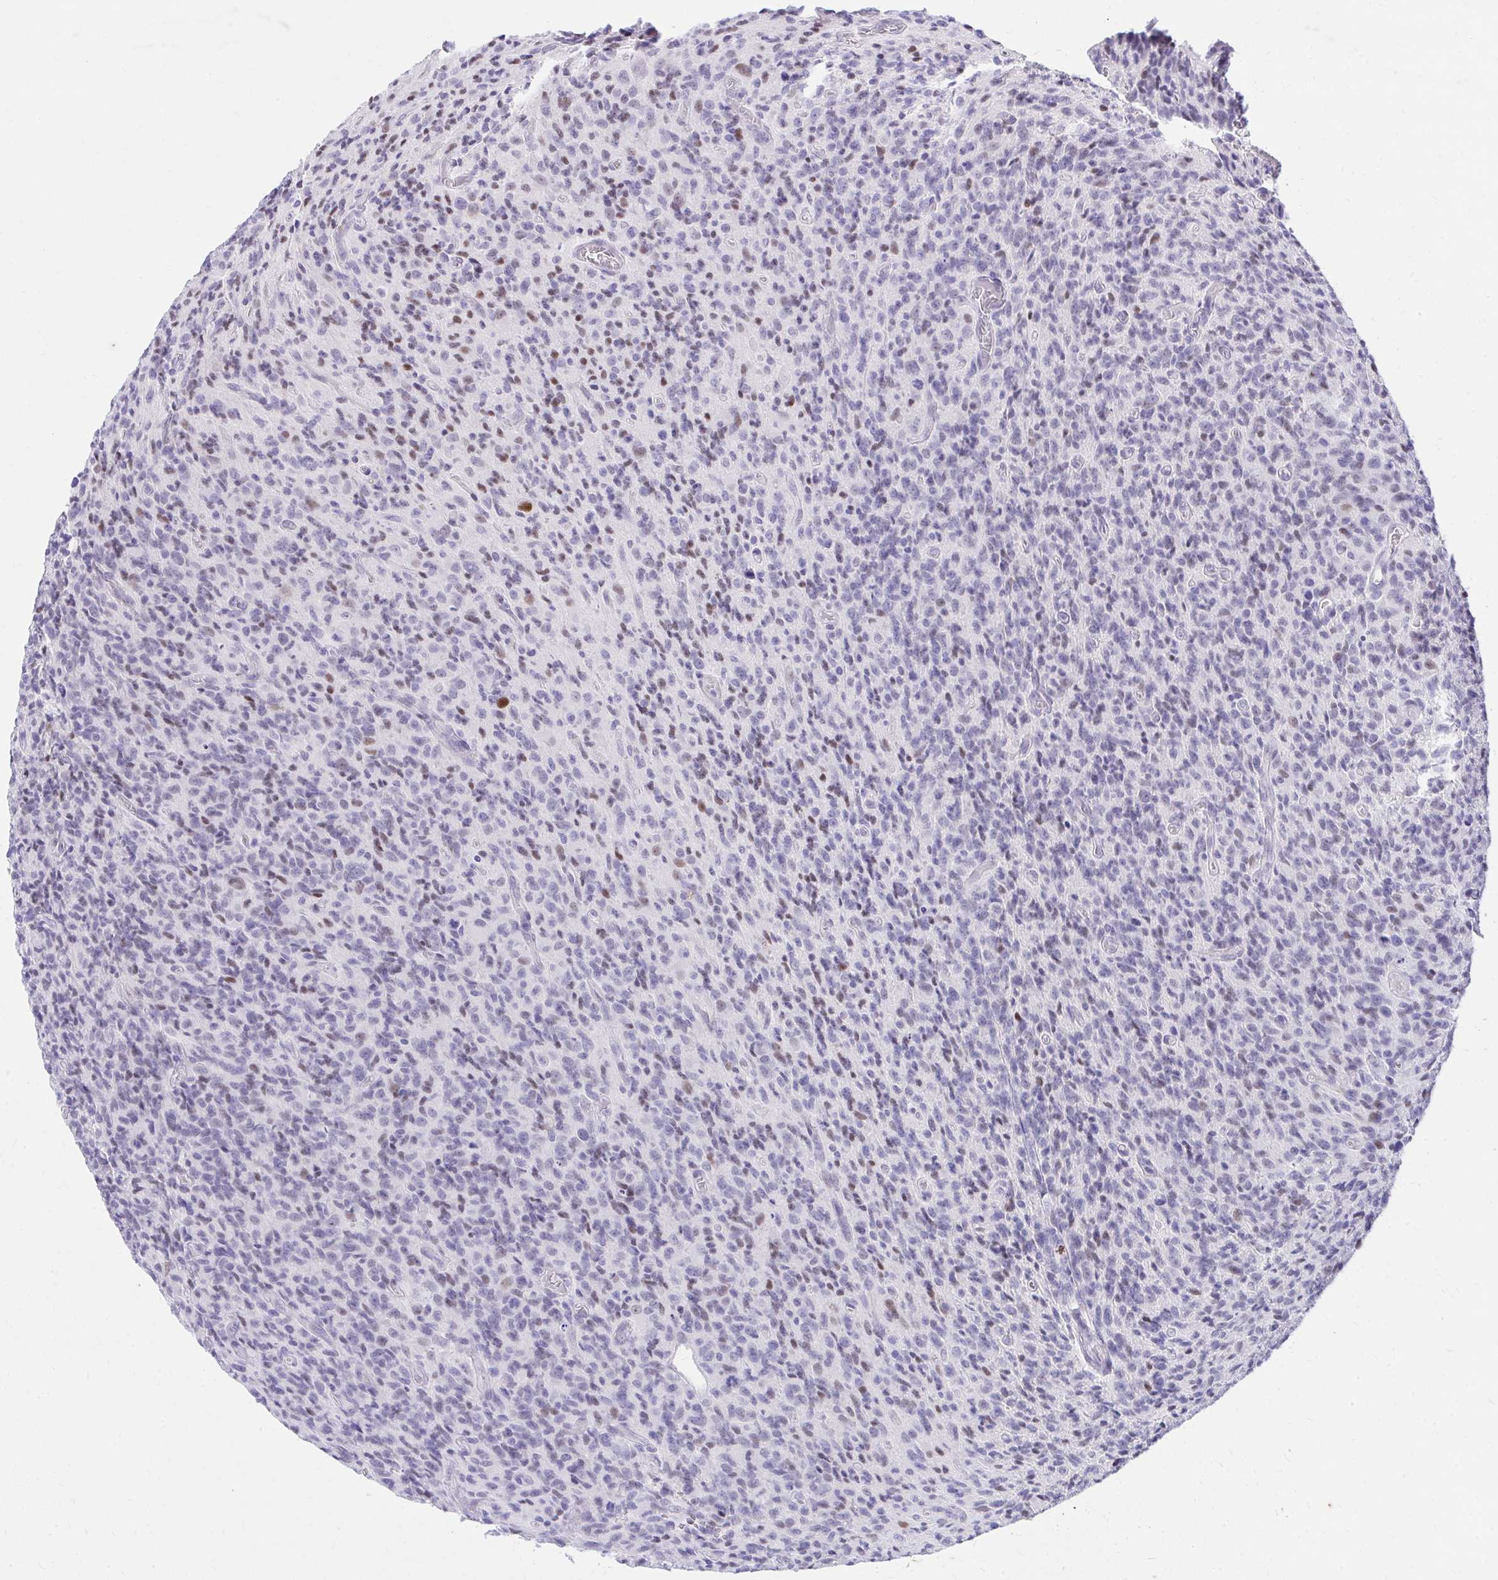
{"staining": {"intensity": "moderate", "quantity": "<25%", "location": "nuclear"}, "tissue": "glioma", "cell_type": "Tumor cells", "image_type": "cancer", "snomed": [{"axis": "morphology", "description": "Glioma, malignant, High grade"}, {"axis": "topography", "description": "Brain"}], "caption": "A photomicrograph of glioma stained for a protein exhibits moderate nuclear brown staining in tumor cells.", "gene": "KLK1", "patient": {"sex": "male", "age": 76}}